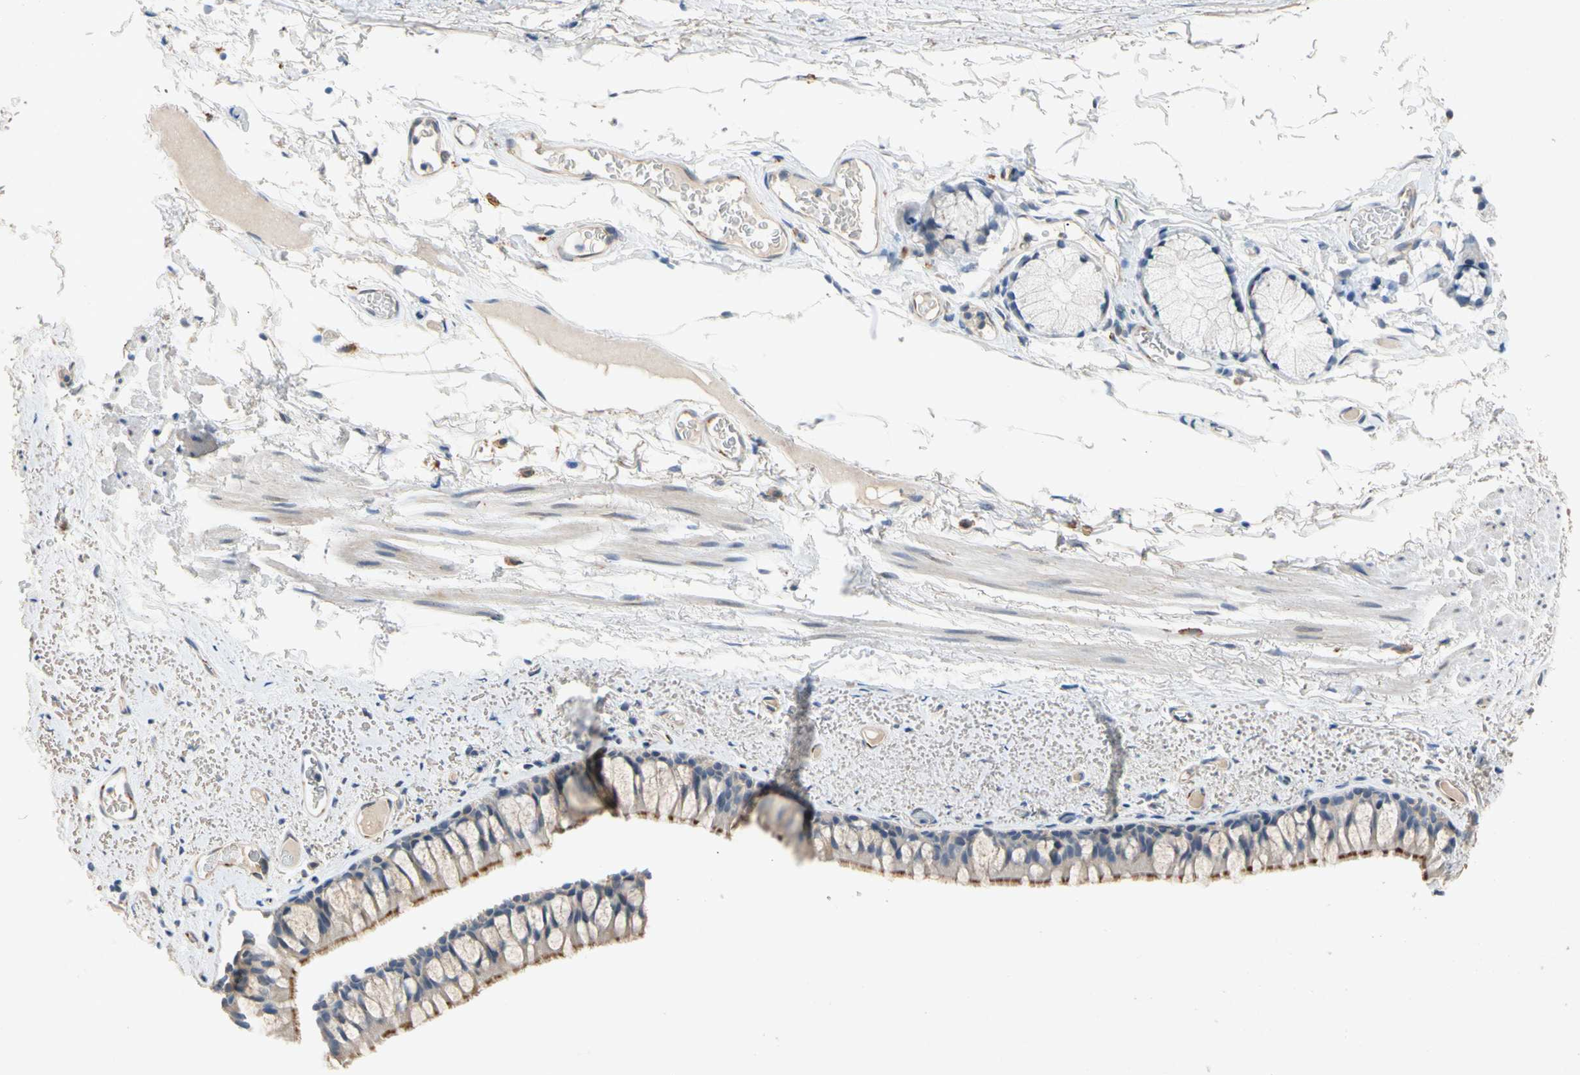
{"staining": {"intensity": "moderate", "quantity": "<25%", "location": "cytoplasmic/membranous"}, "tissue": "bronchus", "cell_type": "Respiratory epithelial cells", "image_type": "normal", "snomed": [{"axis": "morphology", "description": "Normal tissue, NOS"}, {"axis": "topography", "description": "Bronchus"}], "caption": "Brown immunohistochemical staining in normal bronchus demonstrates moderate cytoplasmic/membranous positivity in approximately <25% of respiratory epithelial cells.", "gene": "GASK1B", "patient": {"sex": "female", "age": 73}}